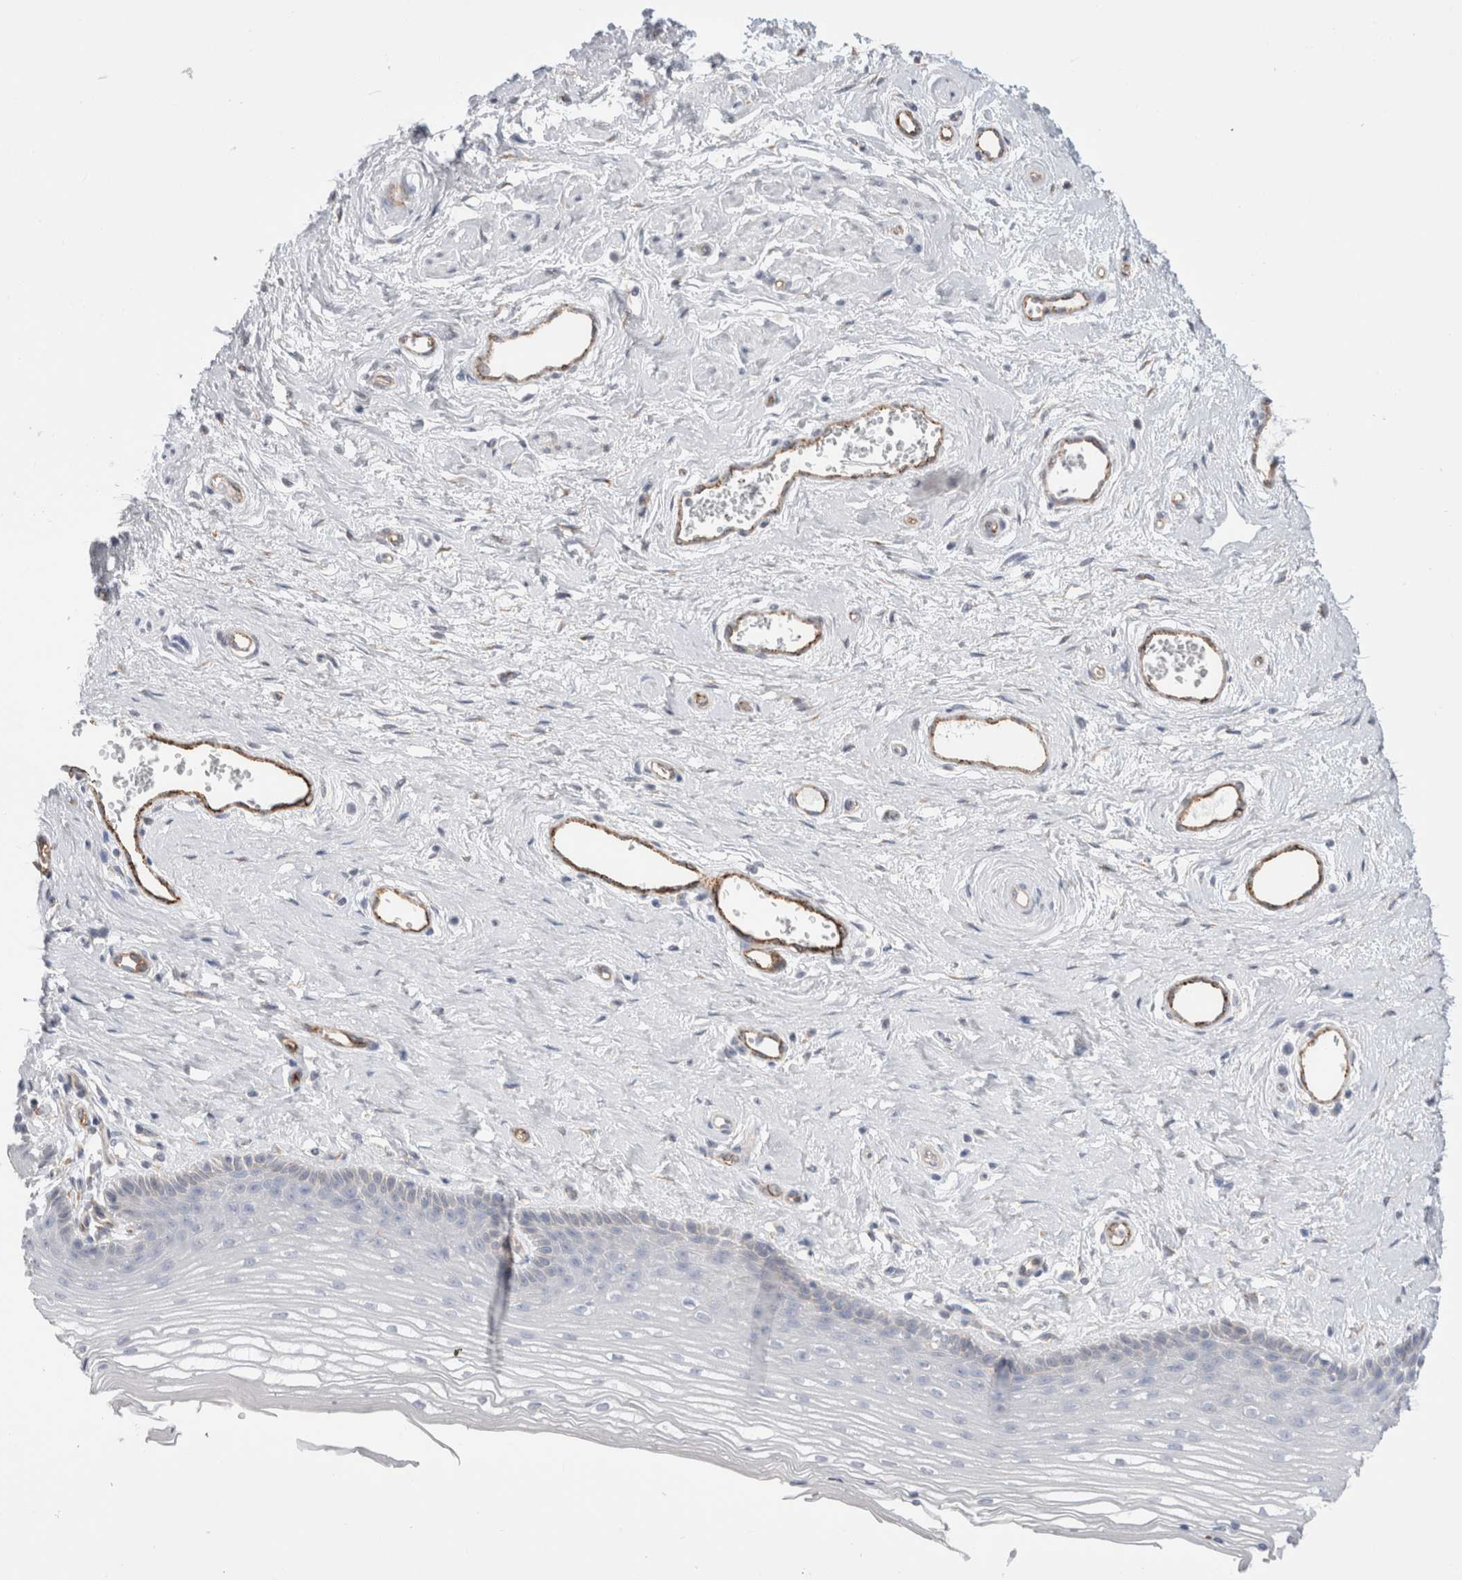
{"staining": {"intensity": "negative", "quantity": "none", "location": "none"}, "tissue": "vagina", "cell_type": "Squamous epithelial cells", "image_type": "normal", "snomed": [{"axis": "morphology", "description": "Normal tissue, NOS"}, {"axis": "topography", "description": "Vagina"}], "caption": "This is a image of immunohistochemistry (IHC) staining of normal vagina, which shows no expression in squamous epithelial cells. (DAB IHC, high magnification).", "gene": "CNPY4", "patient": {"sex": "female", "age": 46}}